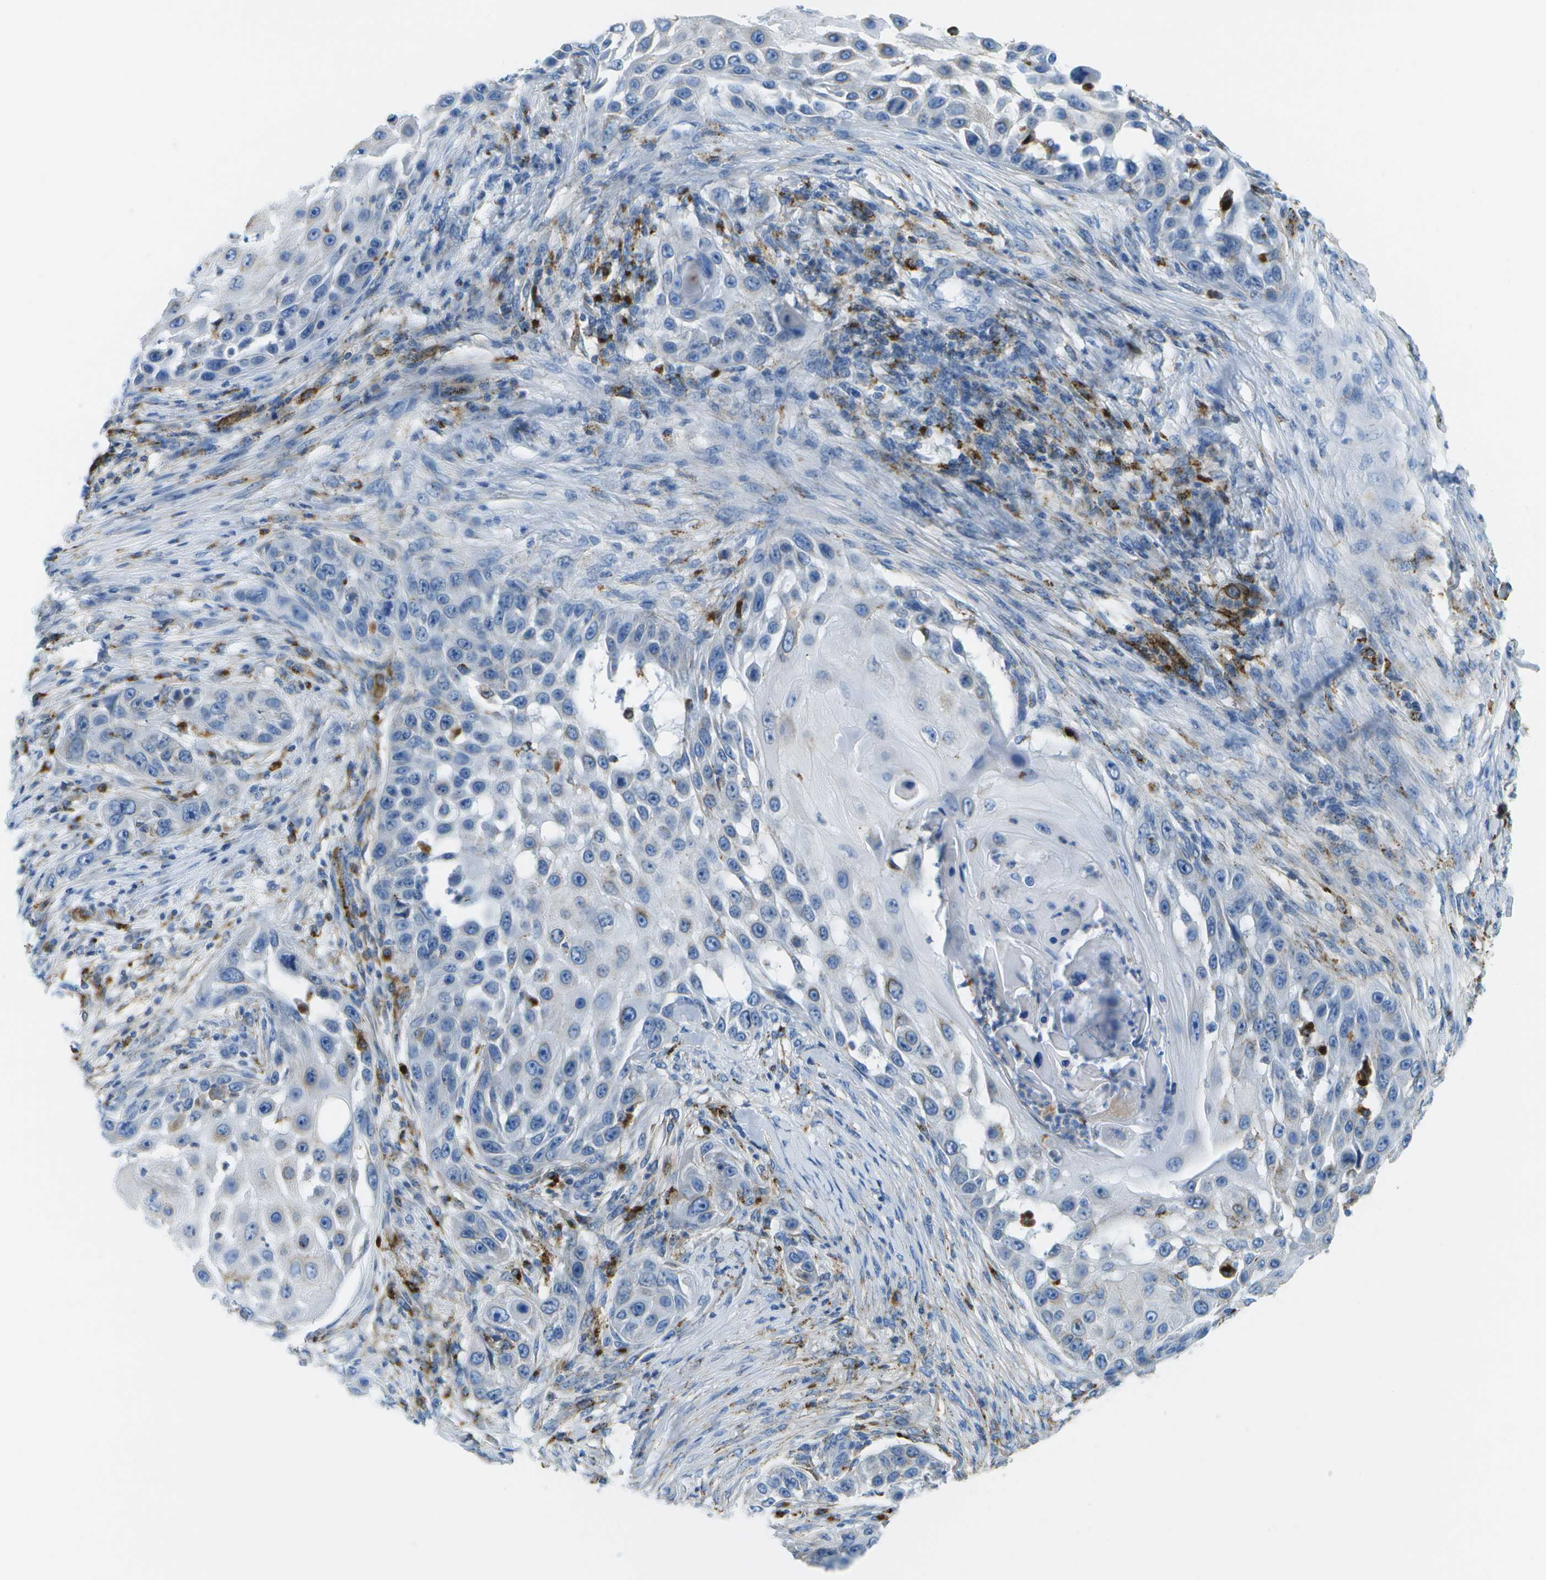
{"staining": {"intensity": "negative", "quantity": "none", "location": "none"}, "tissue": "skin cancer", "cell_type": "Tumor cells", "image_type": "cancer", "snomed": [{"axis": "morphology", "description": "Squamous cell carcinoma, NOS"}, {"axis": "topography", "description": "Skin"}], "caption": "IHC of squamous cell carcinoma (skin) exhibits no positivity in tumor cells.", "gene": "PRCP", "patient": {"sex": "female", "age": 44}}